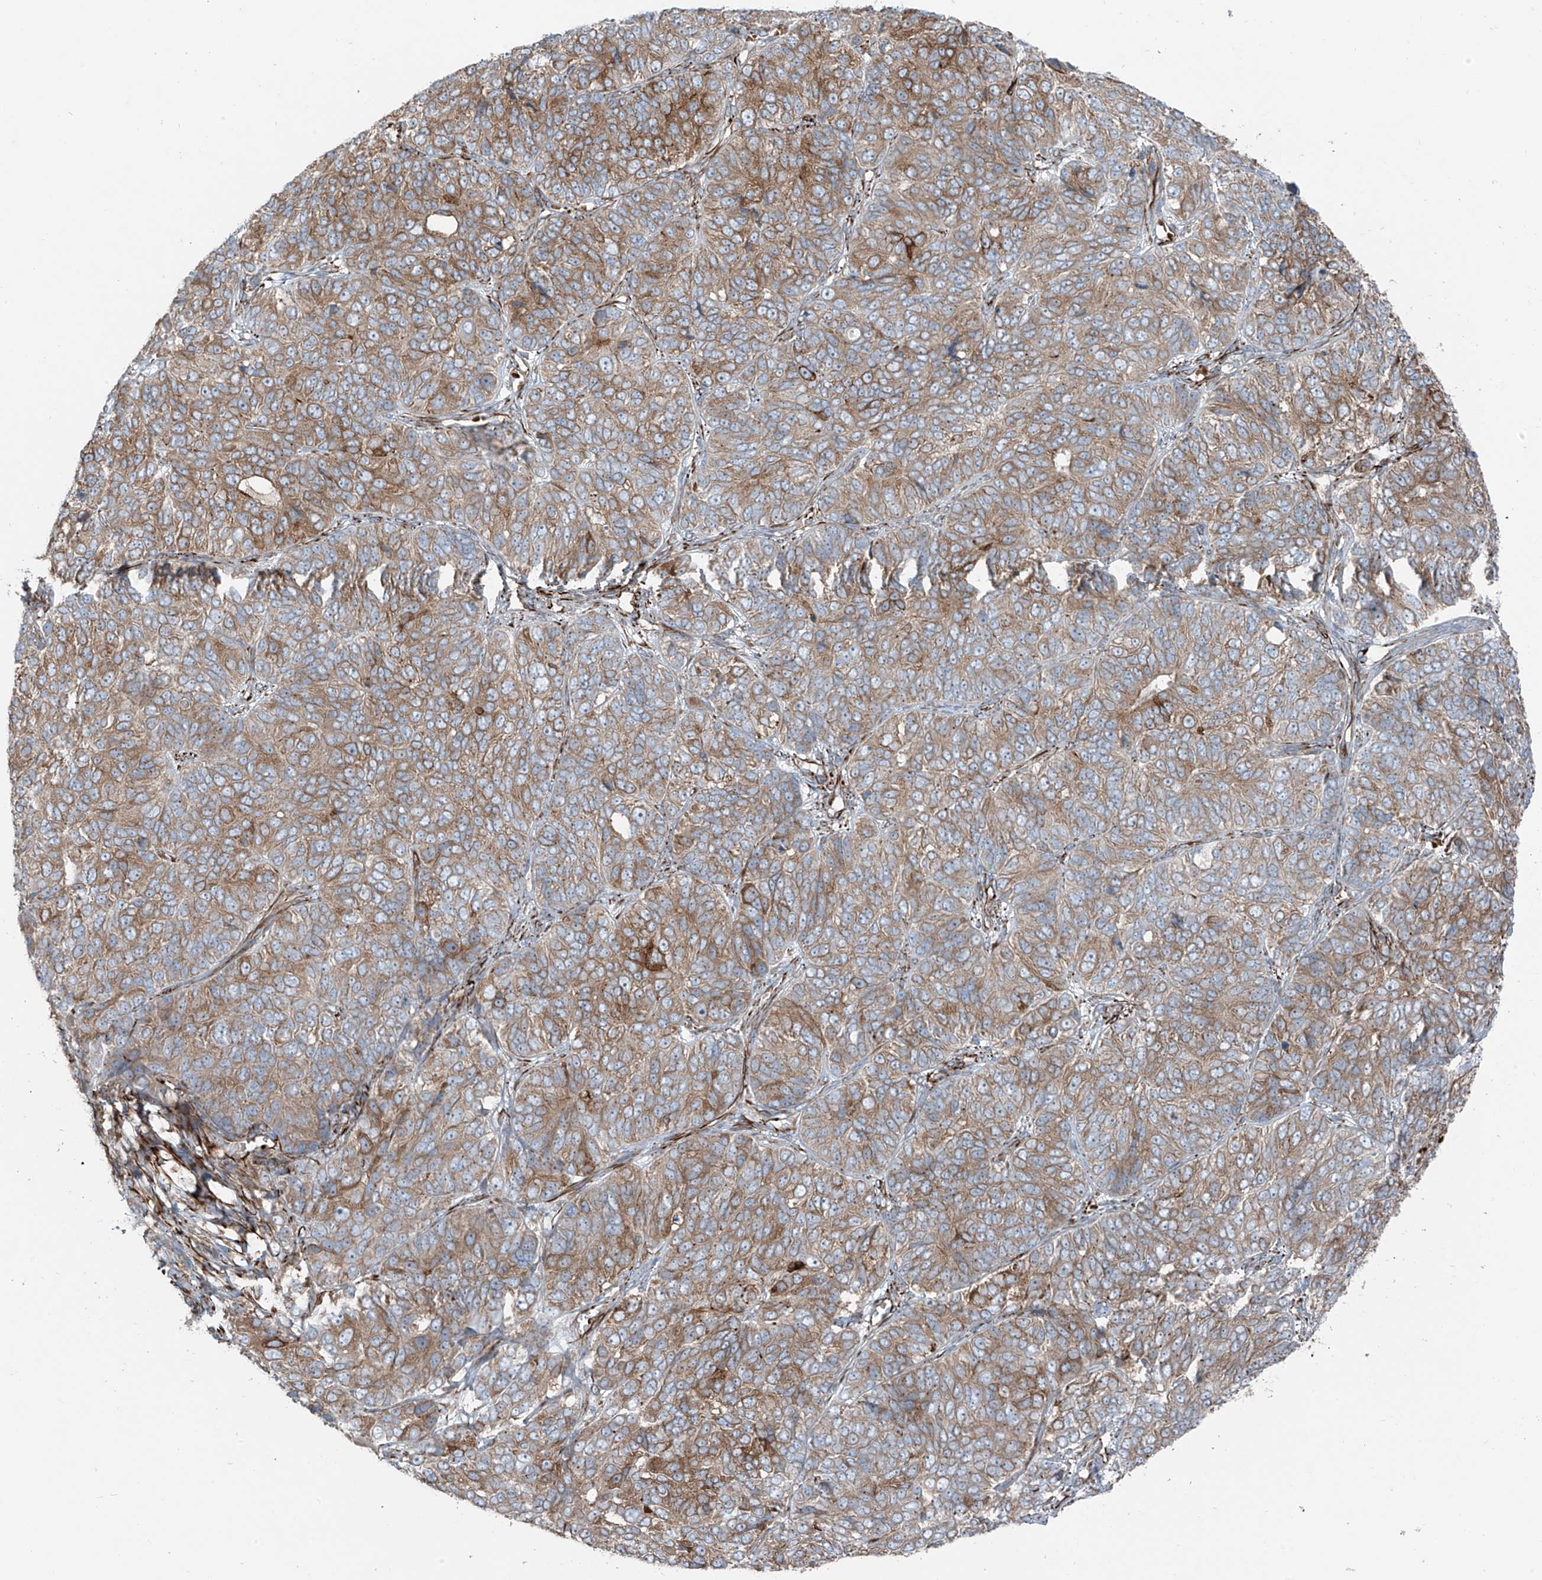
{"staining": {"intensity": "moderate", "quantity": ">75%", "location": "cytoplasmic/membranous"}, "tissue": "ovarian cancer", "cell_type": "Tumor cells", "image_type": "cancer", "snomed": [{"axis": "morphology", "description": "Carcinoma, endometroid"}, {"axis": "topography", "description": "Ovary"}], "caption": "Immunohistochemical staining of endometroid carcinoma (ovarian) exhibits moderate cytoplasmic/membranous protein expression in about >75% of tumor cells.", "gene": "ERLEC1", "patient": {"sex": "female", "age": 51}}